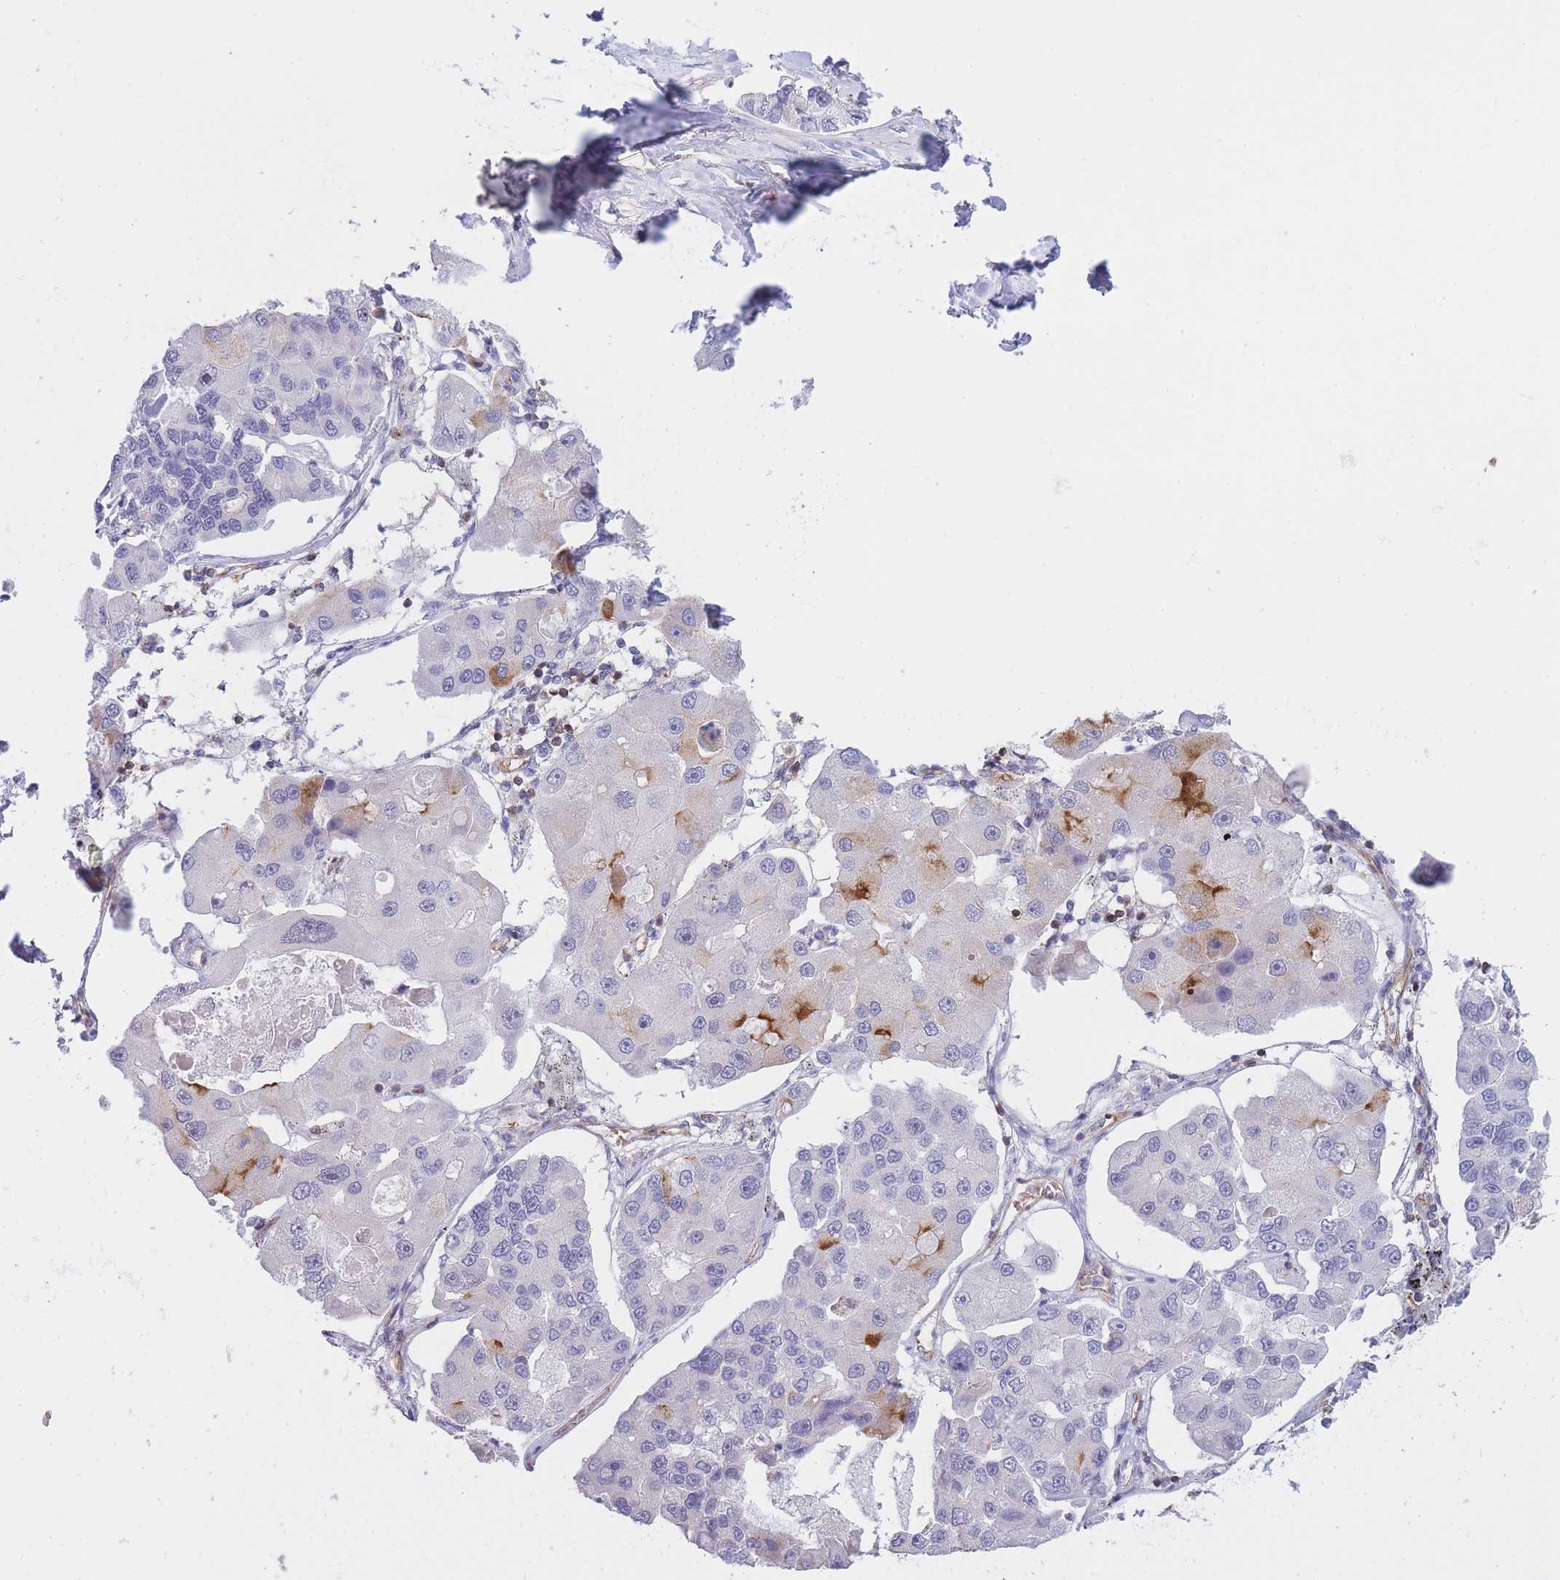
{"staining": {"intensity": "moderate", "quantity": "<25%", "location": "cytoplasmic/membranous"}, "tissue": "lung cancer", "cell_type": "Tumor cells", "image_type": "cancer", "snomed": [{"axis": "morphology", "description": "Adenocarcinoma, NOS"}, {"axis": "topography", "description": "Lung"}], "caption": "A micrograph of human lung adenocarcinoma stained for a protein demonstrates moderate cytoplasmic/membranous brown staining in tumor cells.", "gene": "CDC25B", "patient": {"sex": "female", "age": 54}}